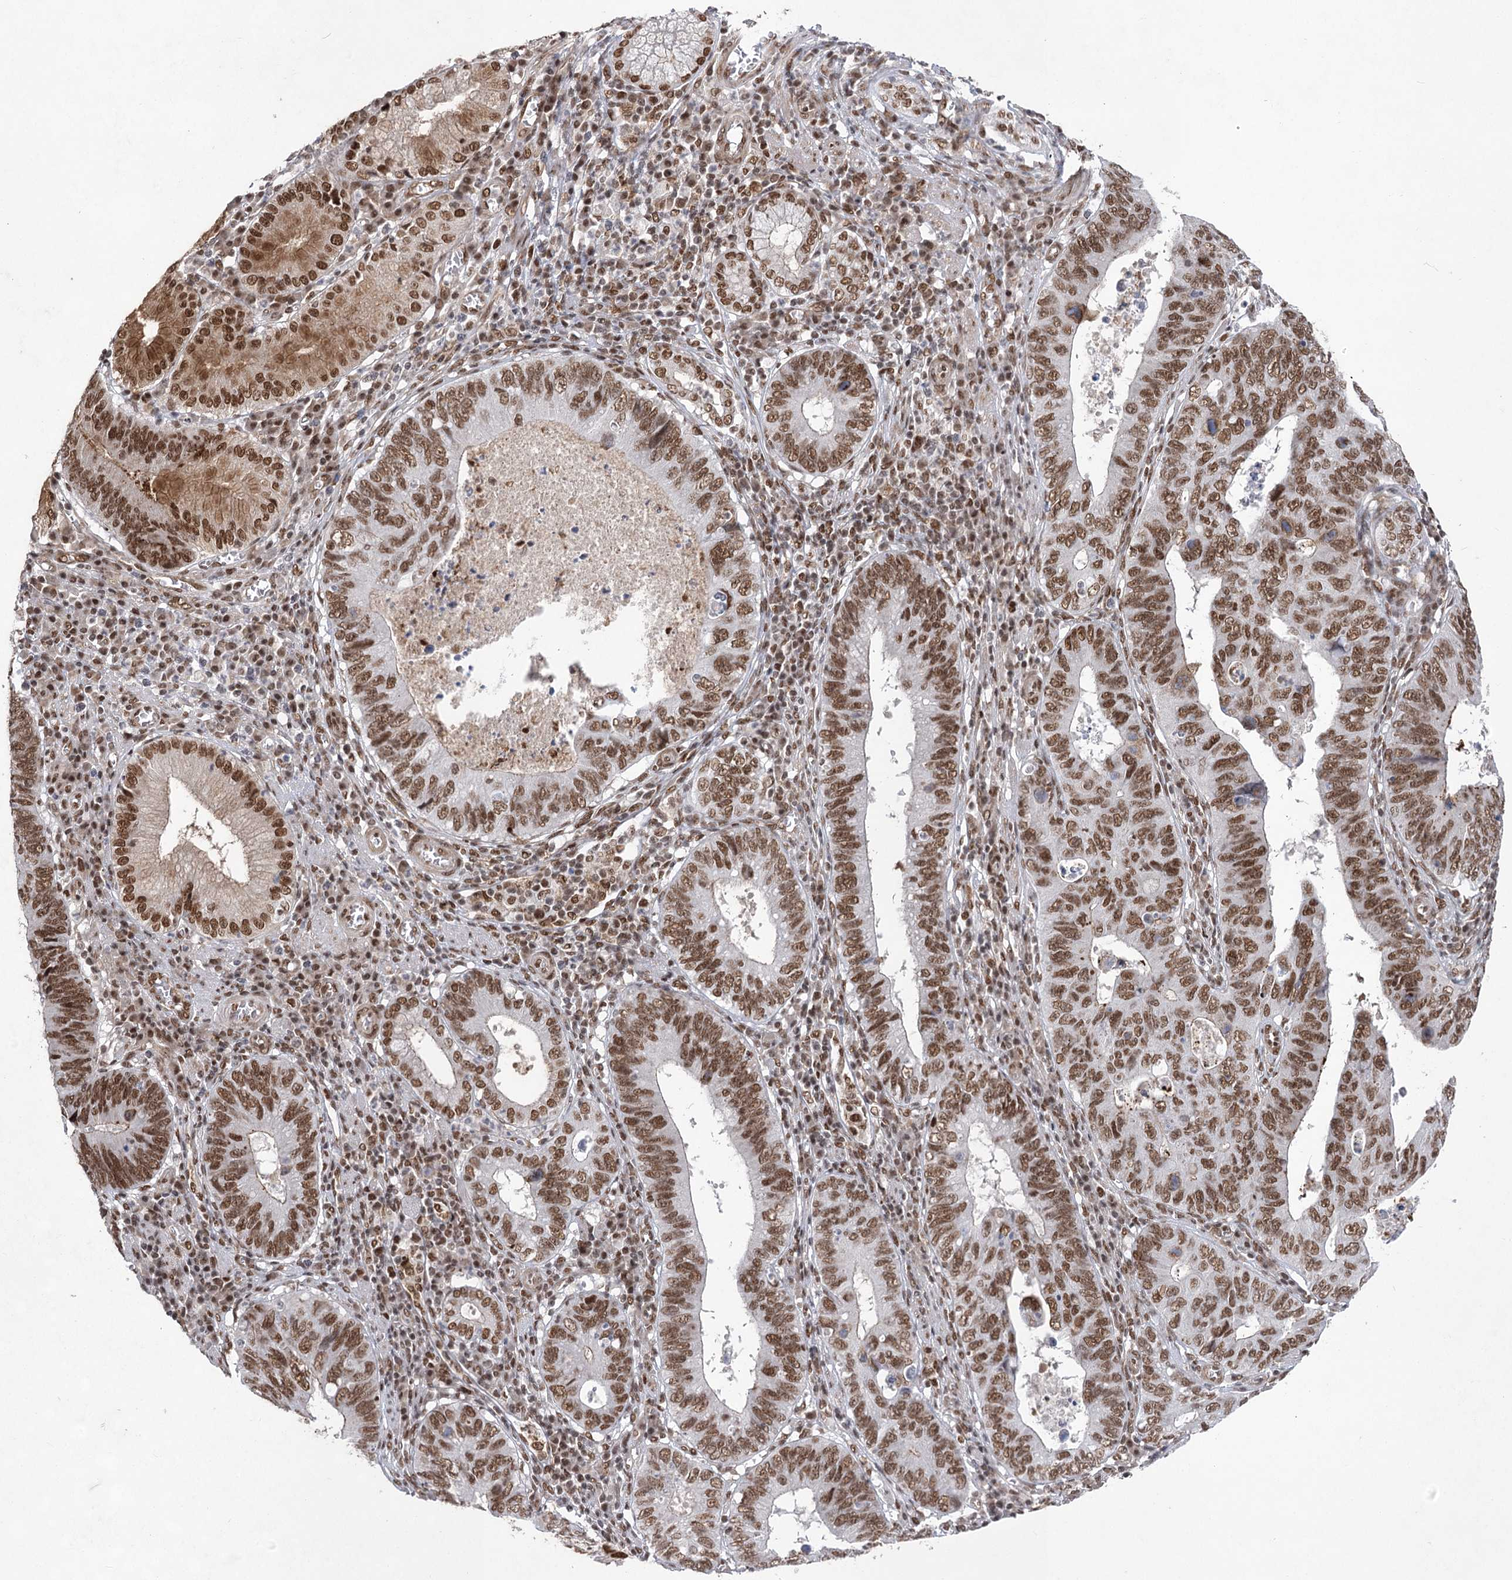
{"staining": {"intensity": "strong", "quantity": ">75%", "location": "nuclear"}, "tissue": "stomach cancer", "cell_type": "Tumor cells", "image_type": "cancer", "snomed": [{"axis": "morphology", "description": "Adenocarcinoma, NOS"}, {"axis": "topography", "description": "Stomach"}], "caption": "A micrograph showing strong nuclear staining in approximately >75% of tumor cells in stomach adenocarcinoma, as visualized by brown immunohistochemical staining.", "gene": "ZCCHC8", "patient": {"sex": "male", "age": 59}}